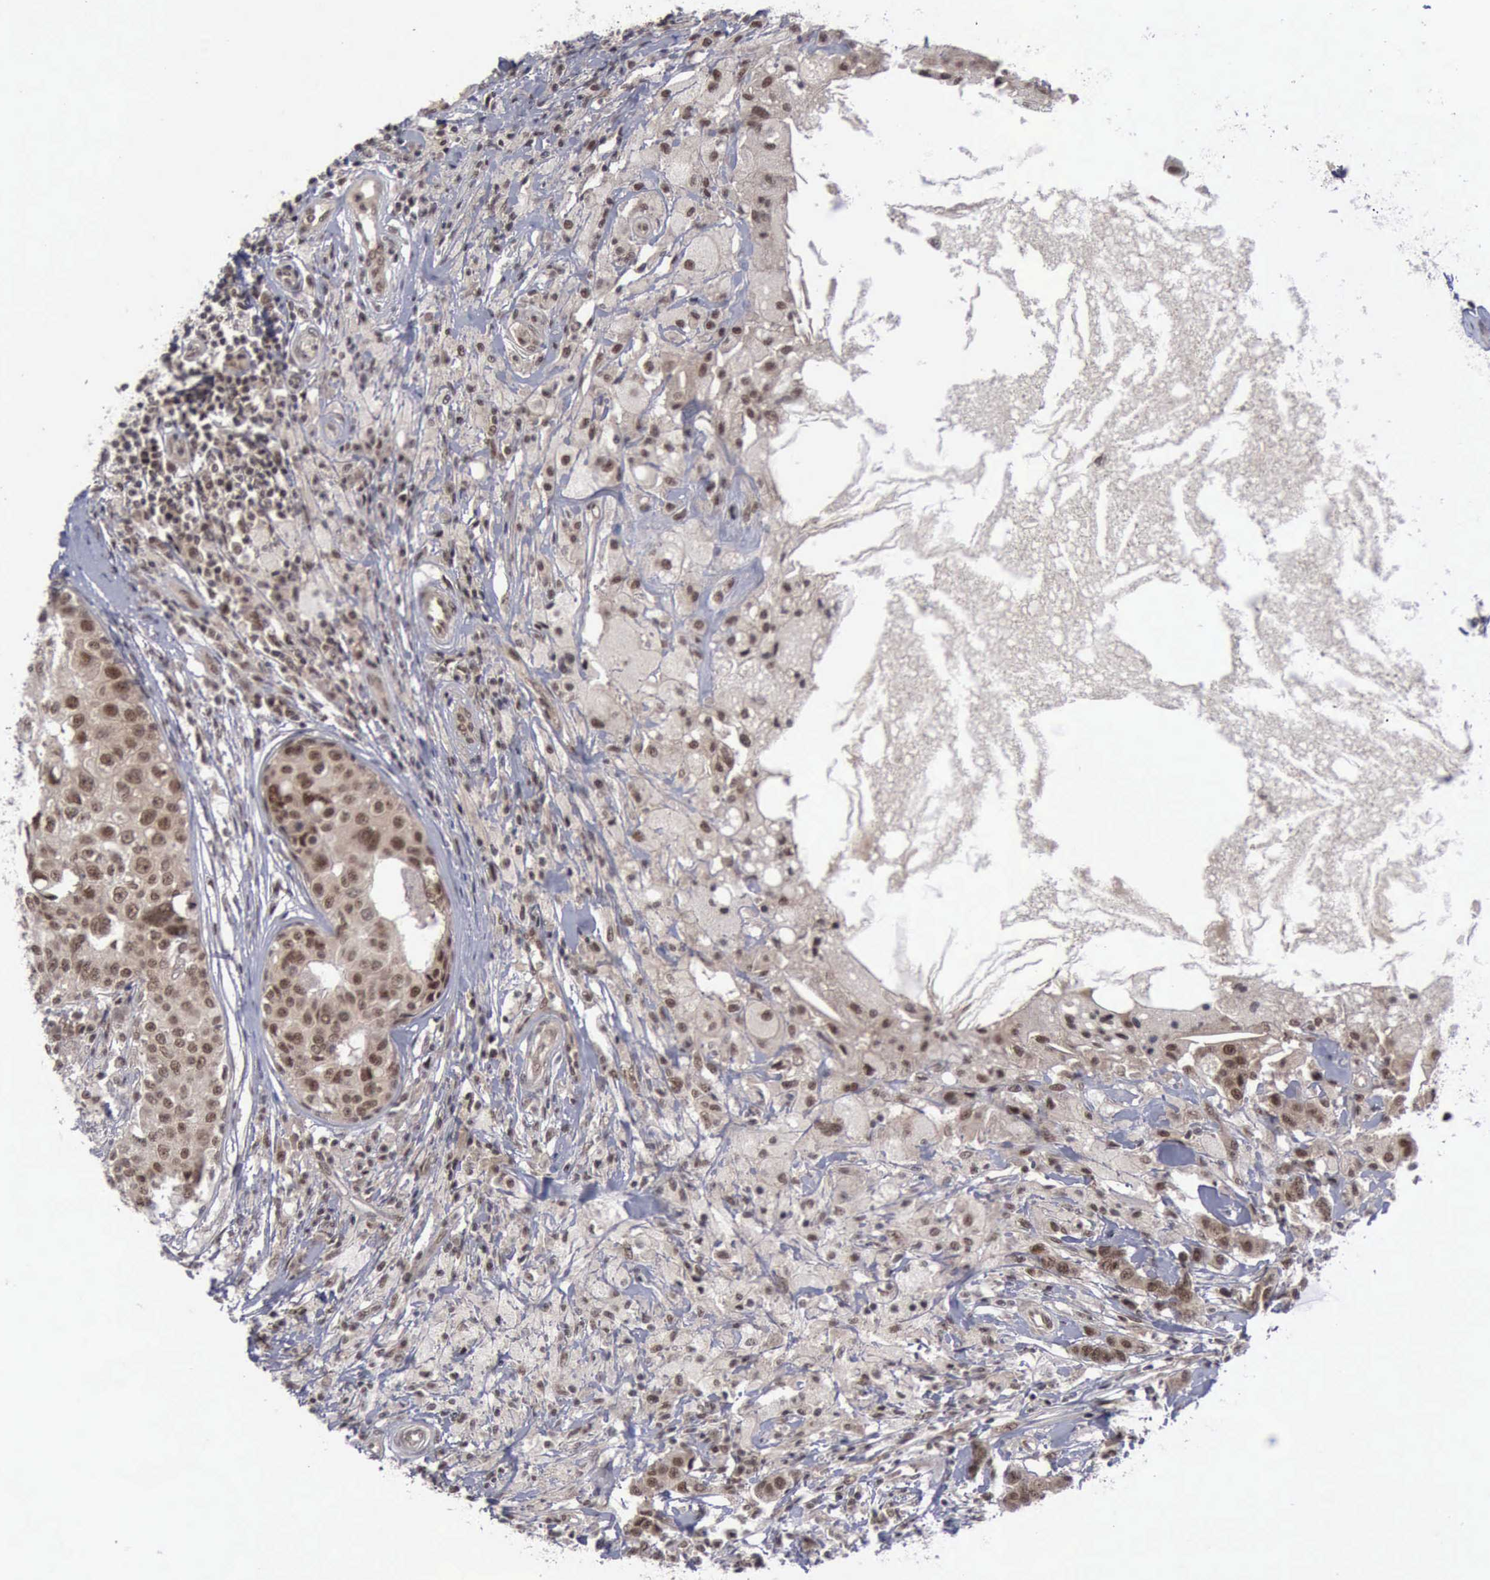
{"staining": {"intensity": "moderate", "quantity": ">75%", "location": "cytoplasmic/membranous,nuclear"}, "tissue": "breast cancer", "cell_type": "Tumor cells", "image_type": "cancer", "snomed": [{"axis": "morphology", "description": "Duct carcinoma"}, {"axis": "topography", "description": "Breast"}], "caption": "Tumor cells reveal medium levels of moderate cytoplasmic/membranous and nuclear positivity in approximately >75% of cells in breast invasive ductal carcinoma. The staining was performed using DAB (3,3'-diaminobenzidine), with brown indicating positive protein expression. Nuclei are stained blue with hematoxylin.", "gene": "ATM", "patient": {"sex": "female", "age": 27}}